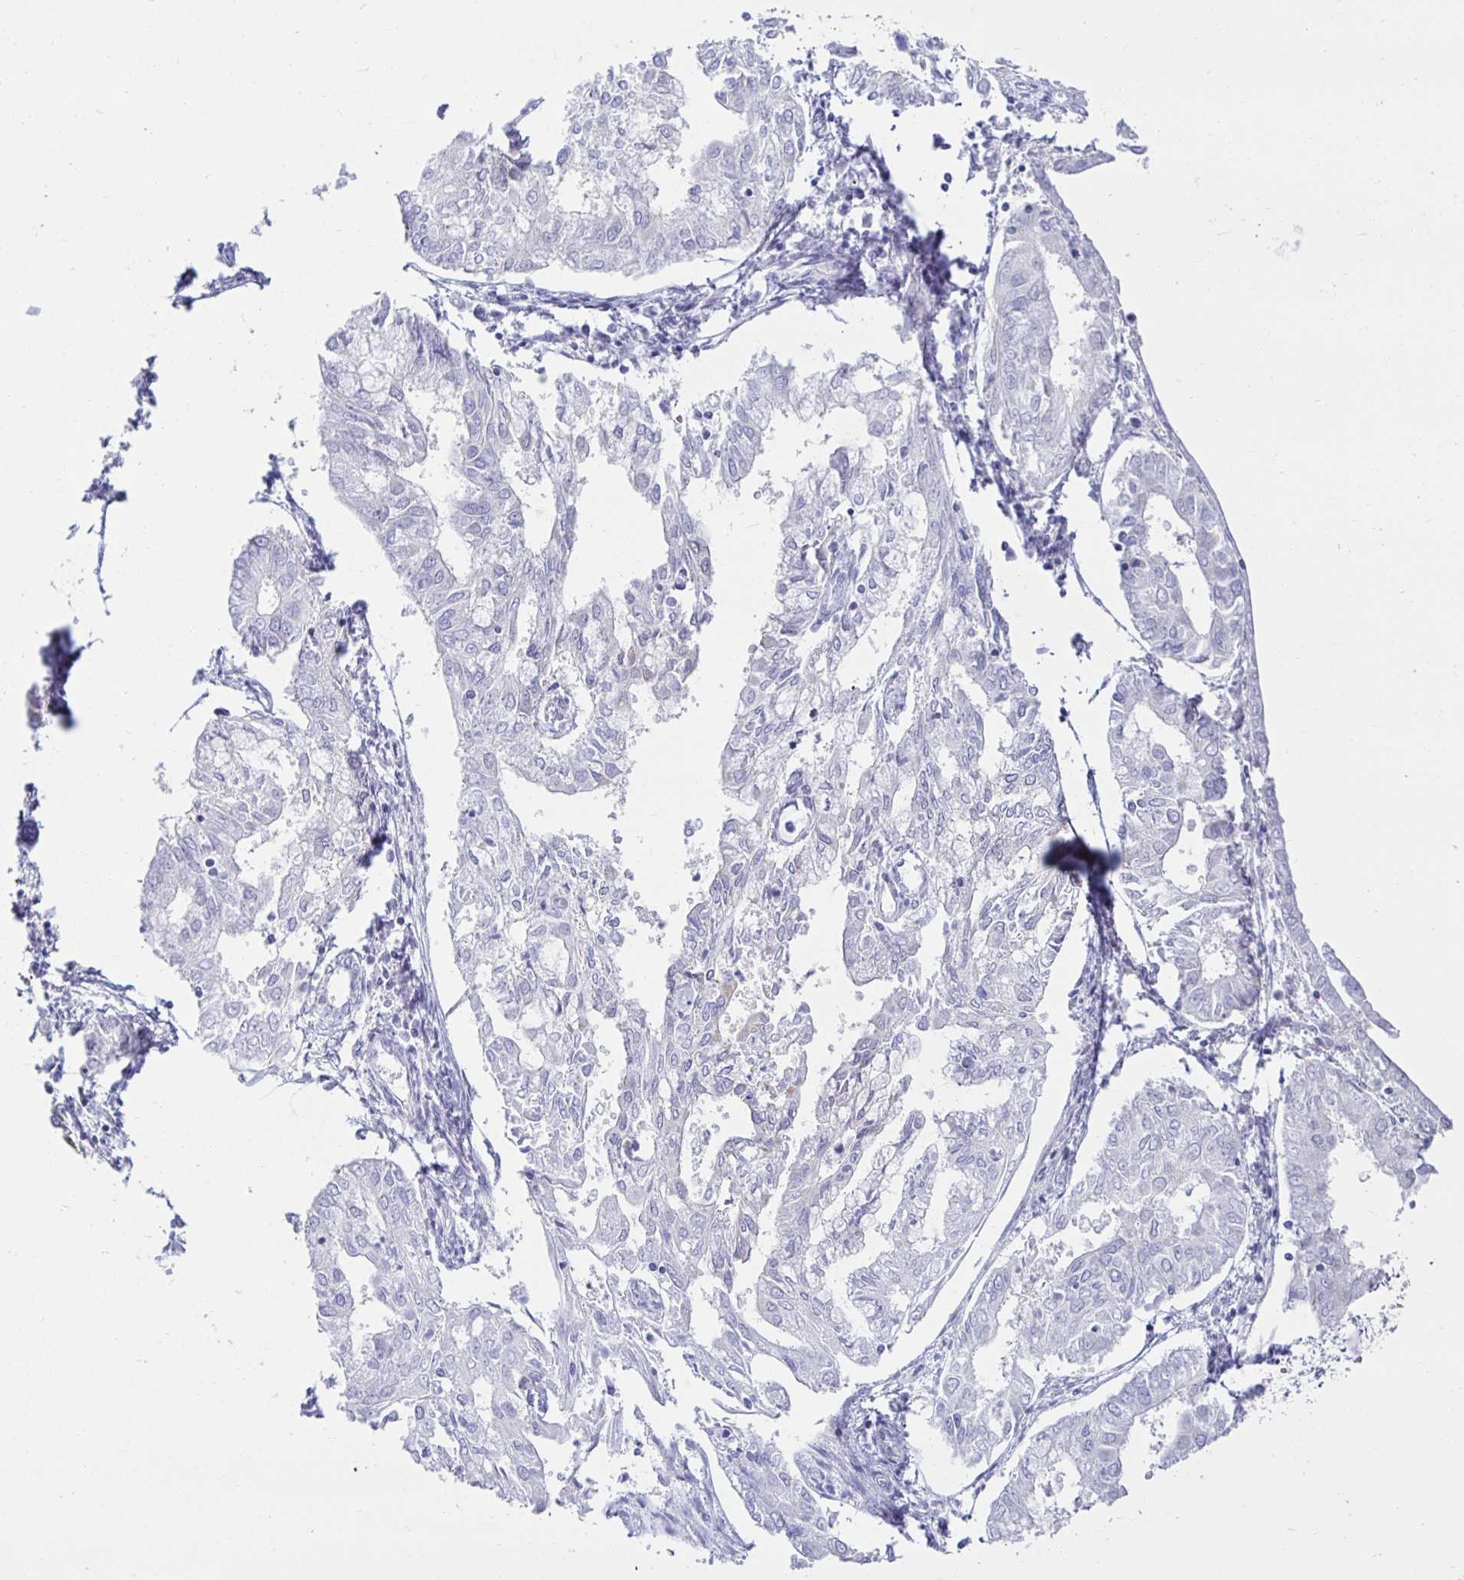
{"staining": {"intensity": "negative", "quantity": "none", "location": "none"}, "tissue": "endometrial cancer", "cell_type": "Tumor cells", "image_type": "cancer", "snomed": [{"axis": "morphology", "description": "Adenocarcinoma, NOS"}, {"axis": "topography", "description": "Endometrium"}], "caption": "High magnification brightfield microscopy of endometrial cancer stained with DAB (brown) and counterstained with hematoxylin (blue): tumor cells show no significant expression.", "gene": "MON2", "patient": {"sex": "female", "age": 68}}